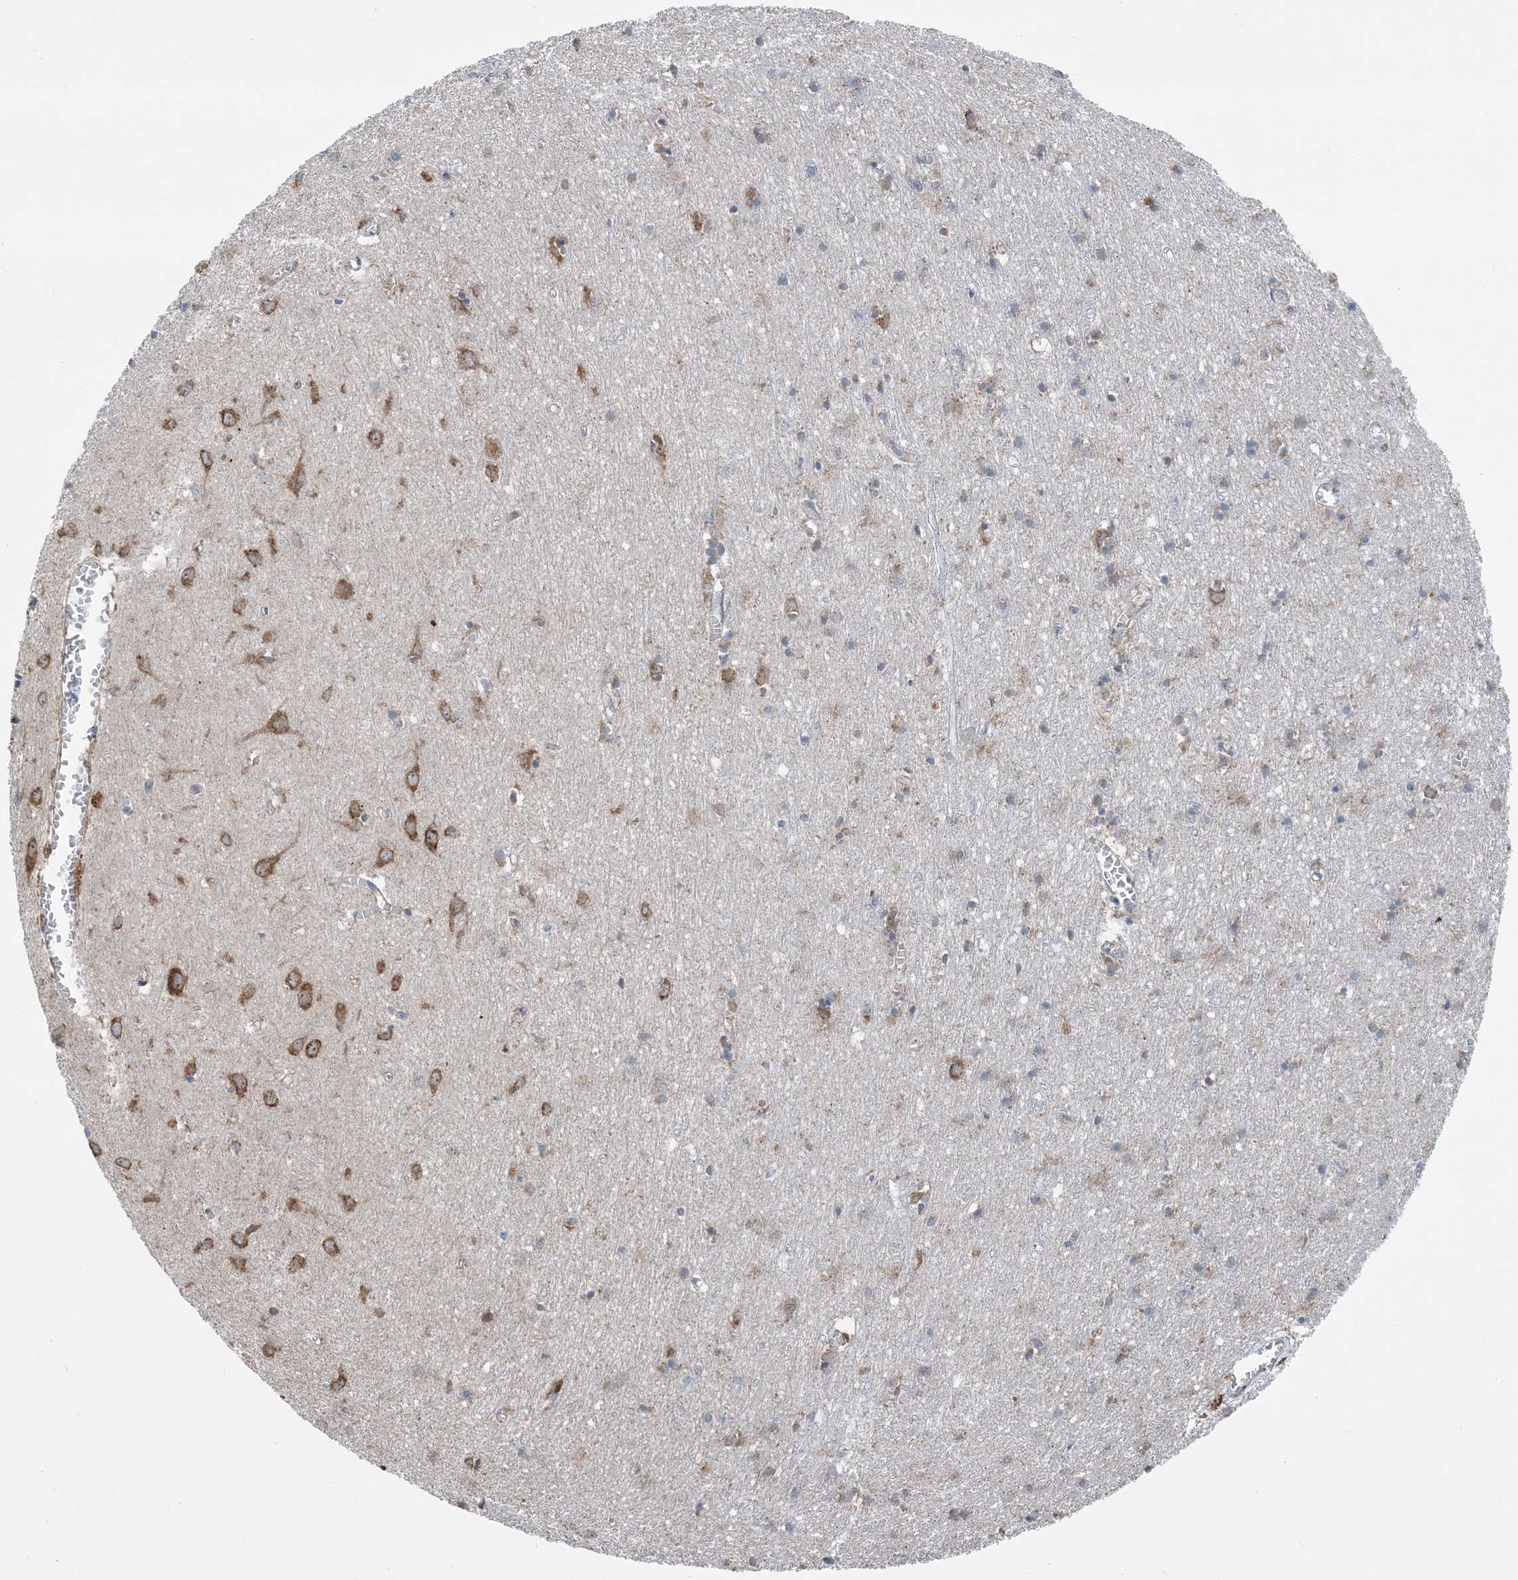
{"staining": {"intensity": "weak", "quantity": "25%-75%", "location": "cytoplasmic/membranous"}, "tissue": "cerebral cortex", "cell_type": "Endothelial cells", "image_type": "normal", "snomed": [{"axis": "morphology", "description": "Normal tissue, NOS"}, {"axis": "topography", "description": "Cerebral cortex"}], "caption": "Immunohistochemical staining of unremarkable cerebral cortex reveals weak cytoplasmic/membranous protein staining in approximately 25%-75% of endothelial cells. The protein is shown in brown color, while the nuclei are stained blue.", "gene": "DHX30", "patient": {"sex": "female", "age": 64}}